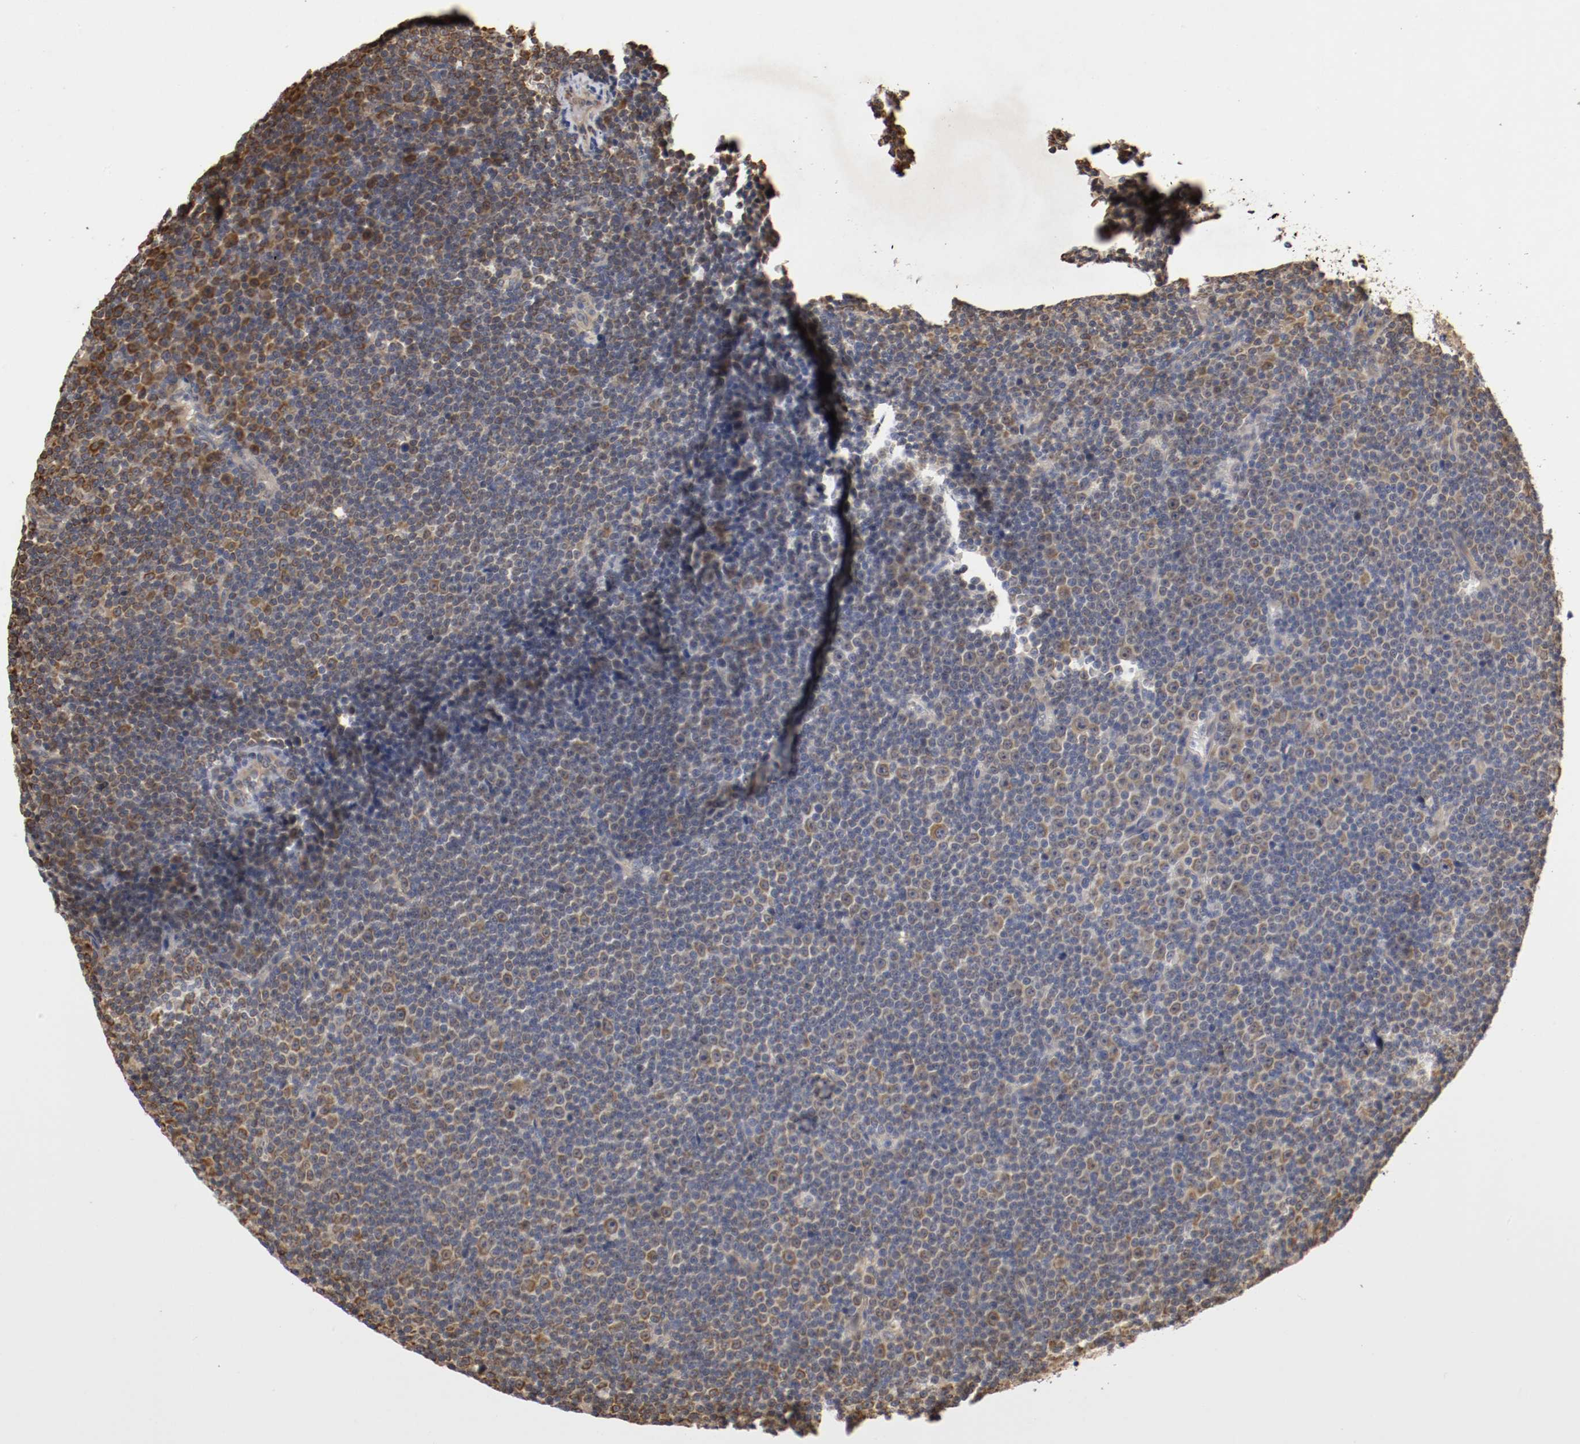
{"staining": {"intensity": "moderate", "quantity": "25%-75%", "location": "cytoplasmic/membranous"}, "tissue": "lymphoma", "cell_type": "Tumor cells", "image_type": "cancer", "snomed": [{"axis": "morphology", "description": "Malignant lymphoma, non-Hodgkin's type, Low grade"}, {"axis": "topography", "description": "Lymph node"}], "caption": "Moderate cytoplasmic/membranous staining is present in about 25%-75% of tumor cells in low-grade malignant lymphoma, non-Hodgkin's type. (IHC, brightfield microscopy, high magnification).", "gene": "VEZT", "patient": {"sex": "female", "age": 67}}